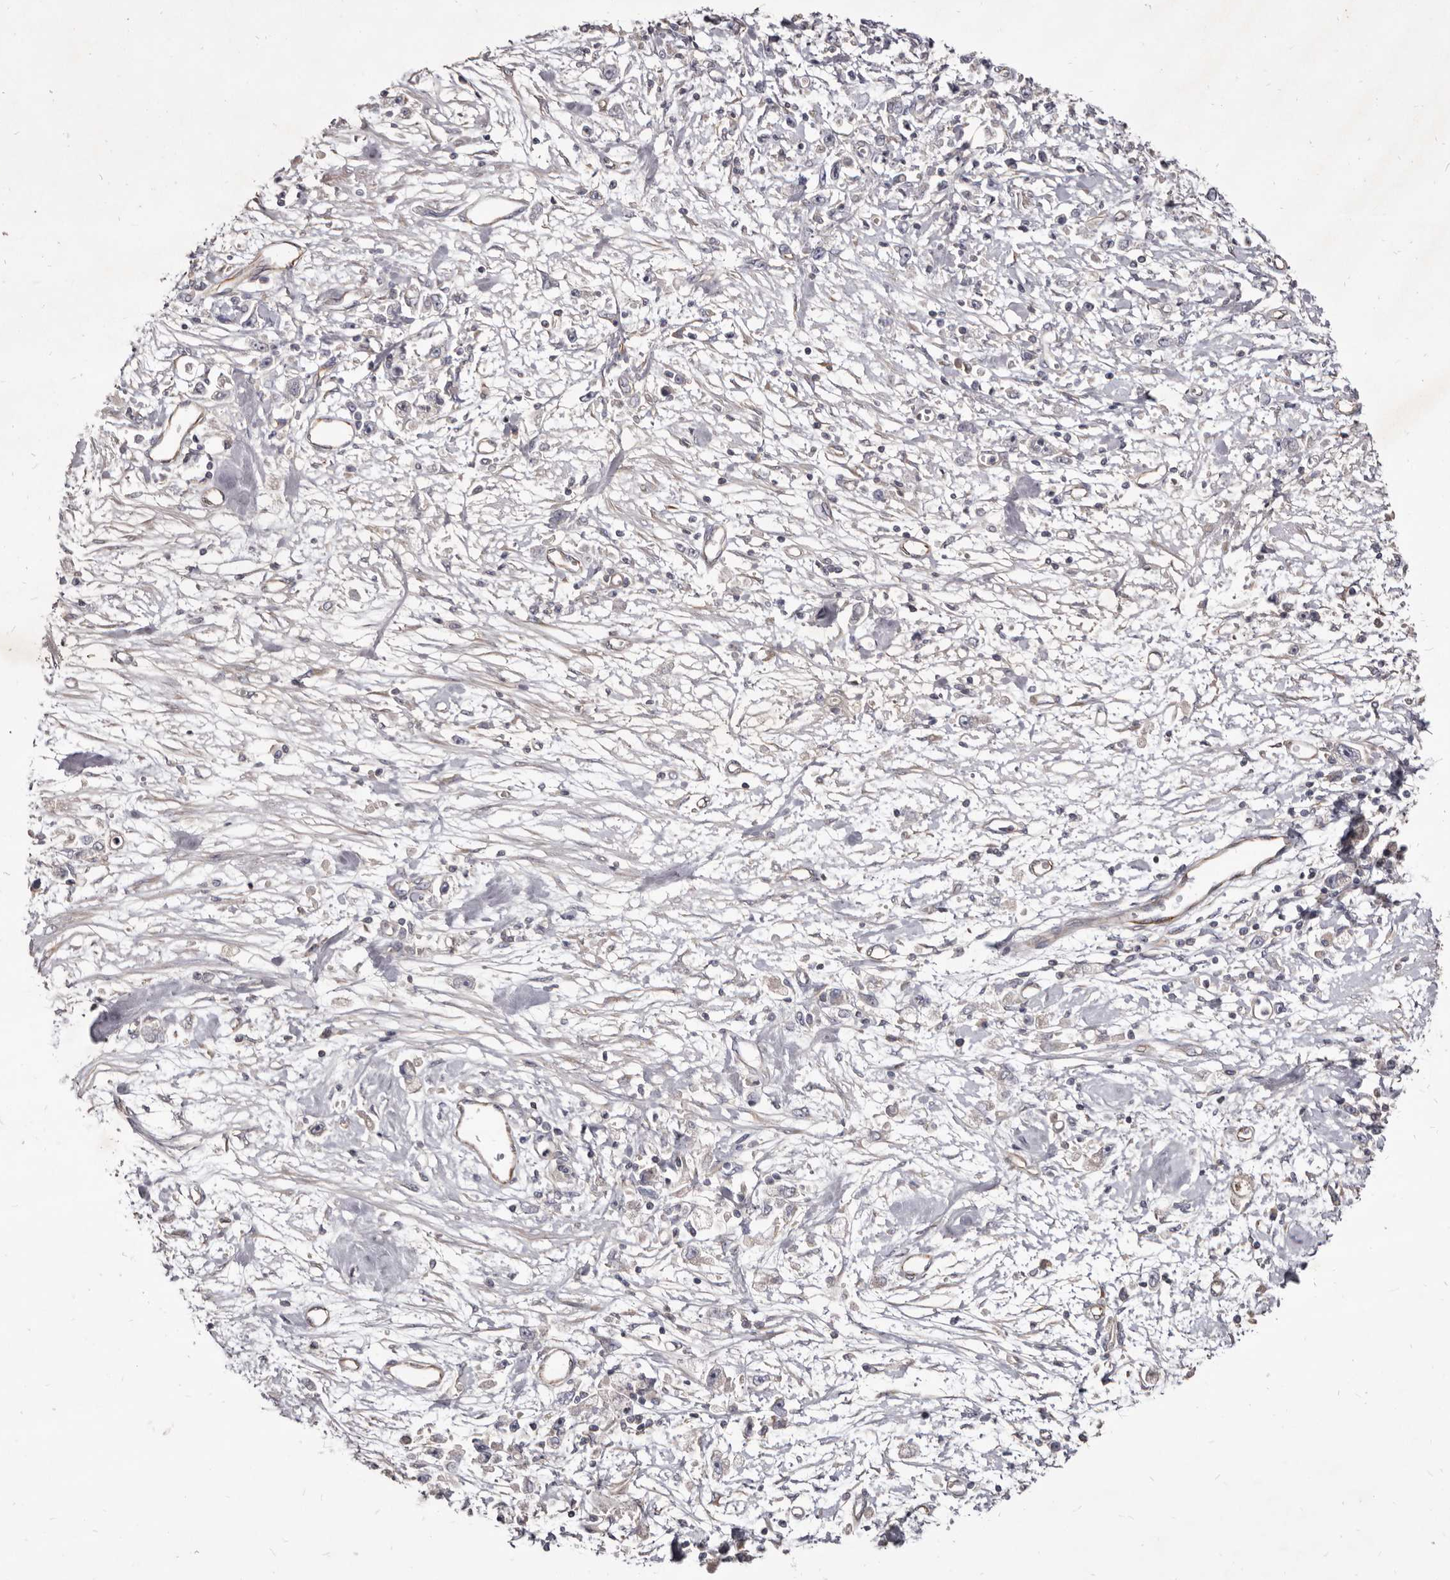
{"staining": {"intensity": "negative", "quantity": "none", "location": "none"}, "tissue": "stomach cancer", "cell_type": "Tumor cells", "image_type": "cancer", "snomed": [{"axis": "morphology", "description": "Adenocarcinoma, NOS"}, {"axis": "topography", "description": "Stomach"}], "caption": "An image of human stomach adenocarcinoma is negative for staining in tumor cells.", "gene": "FAS", "patient": {"sex": "female", "age": 59}}